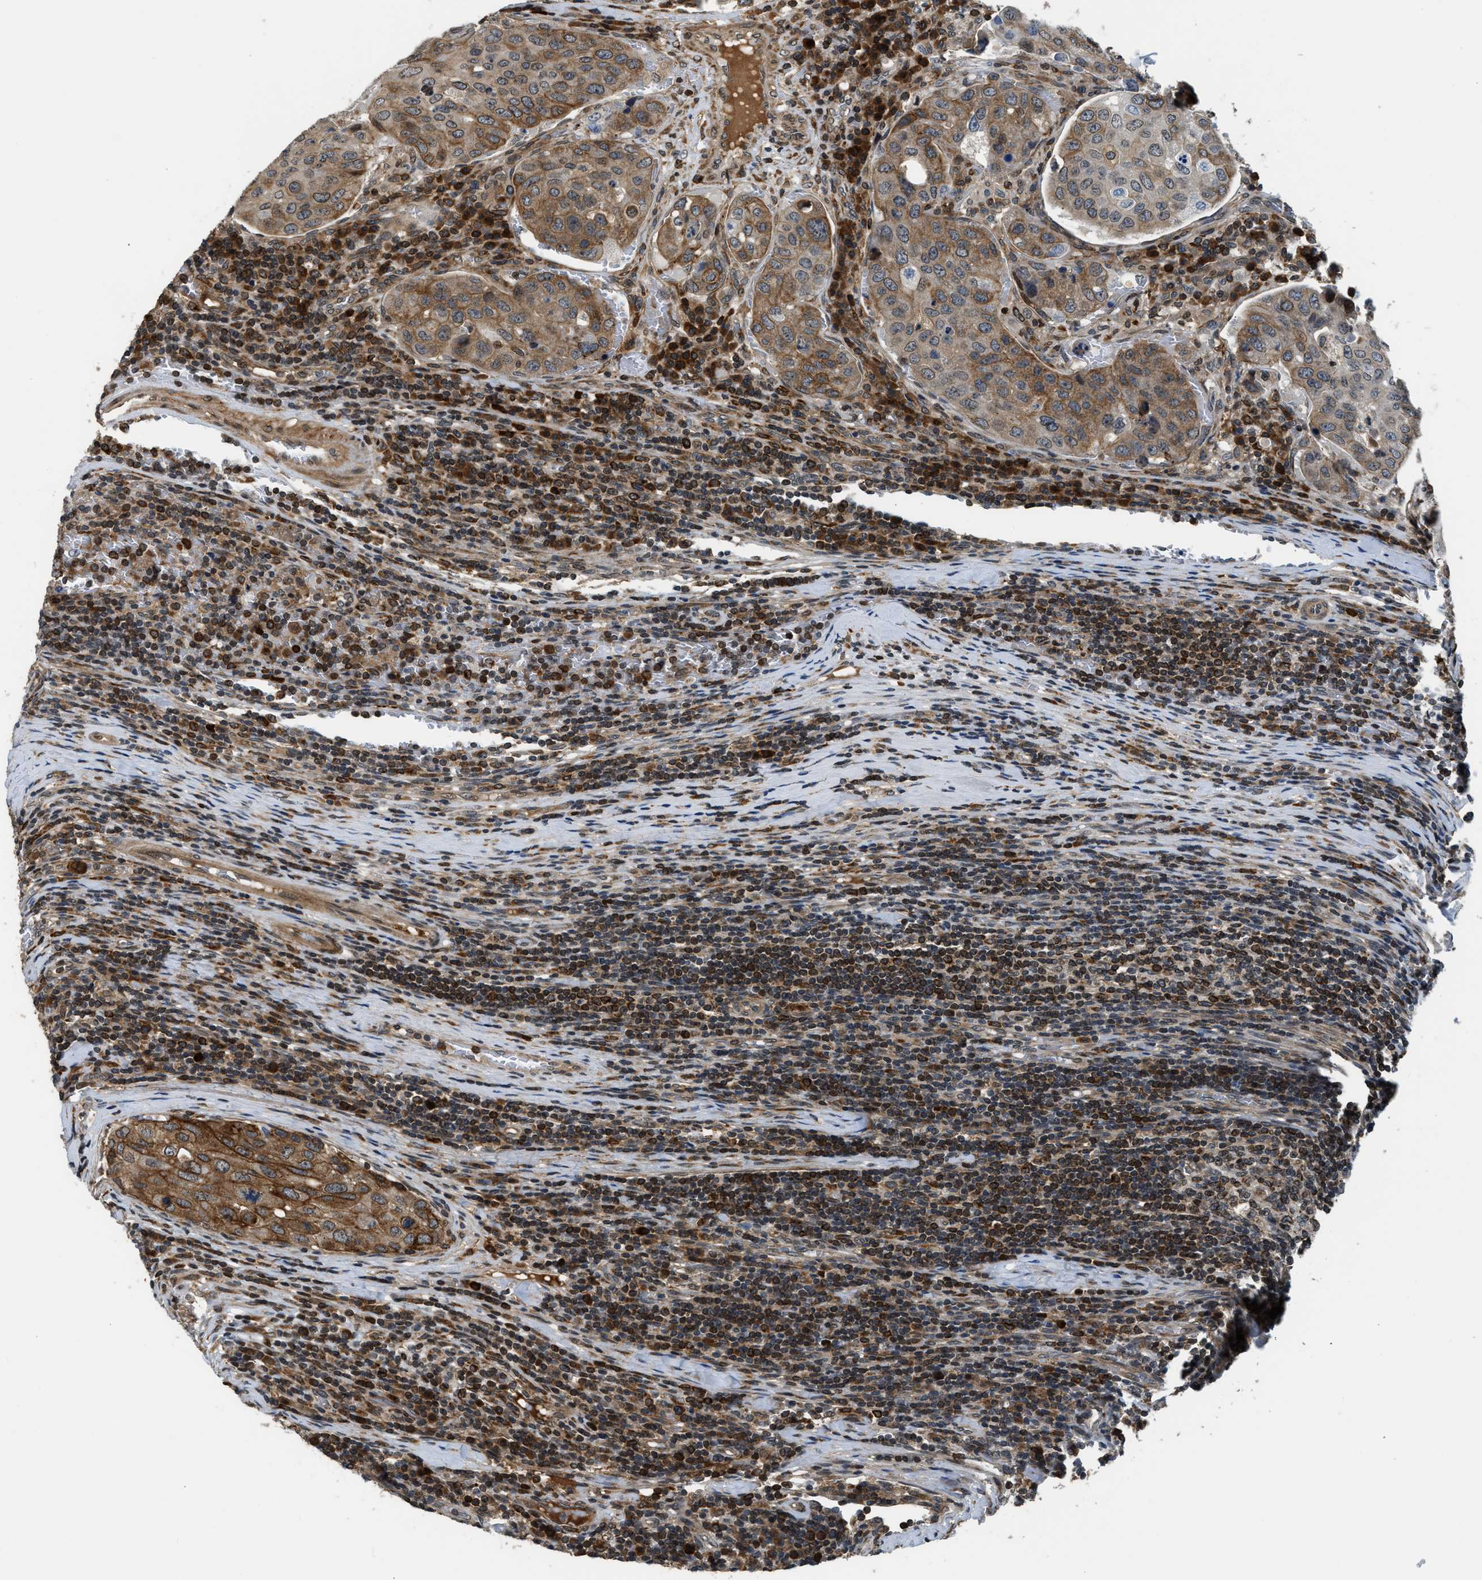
{"staining": {"intensity": "moderate", "quantity": "25%-75%", "location": "cytoplasmic/membranous"}, "tissue": "urothelial cancer", "cell_type": "Tumor cells", "image_type": "cancer", "snomed": [{"axis": "morphology", "description": "Urothelial carcinoma, High grade"}, {"axis": "topography", "description": "Lymph node"}, {"axis": "topography", "description": "Urinary bladder"}], "caption": "A medium amount of moderate cytoplasmic/membranous positivity is seen in about 25%-75% of tumor cells in high-grade urothelial carcinoma tissue.", "gene": "RETREG3", "patient": {"sex": "male", "age": 51}}